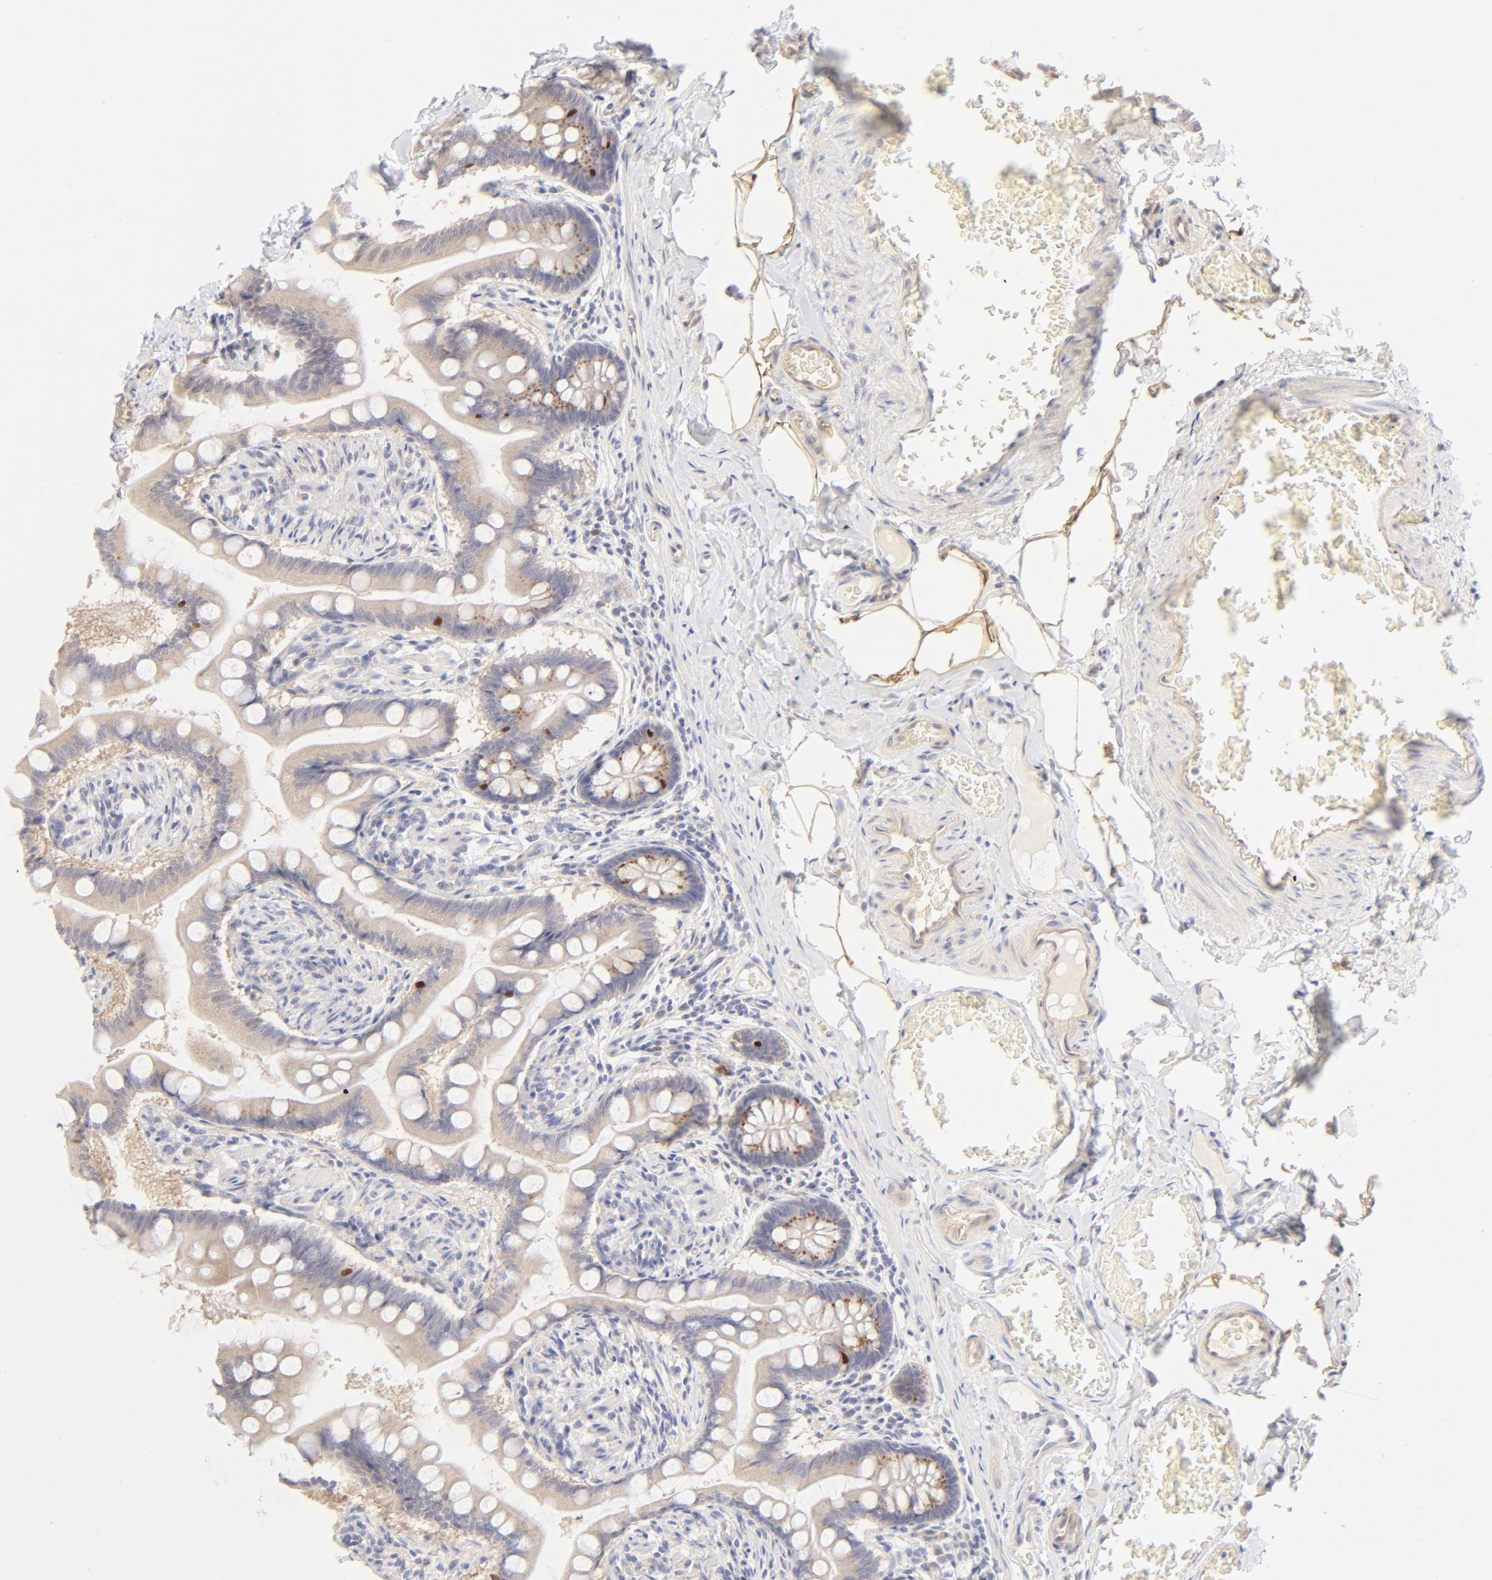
{"staining": {"intensity": "moderate", "quantity": ">75%", "location": "cytoplasmic/membranous"}, "tissue": "small intestine", "cell_type": "Glandular cells", "image_type": "normal", "snomed": [{"axis": "morphology", "description": "Normal tissue, NOS"}, {"axis": "topography", "description": "Small intestine"}], "caption": "Immunohistochemistry (IHC) of normal small intestine reveals medium levels of moderate cytoplasmic/membranous staining in about >75% of glandular cells.", "gene": "NKX2", "patient": {"sex": "male", "age": 41}}